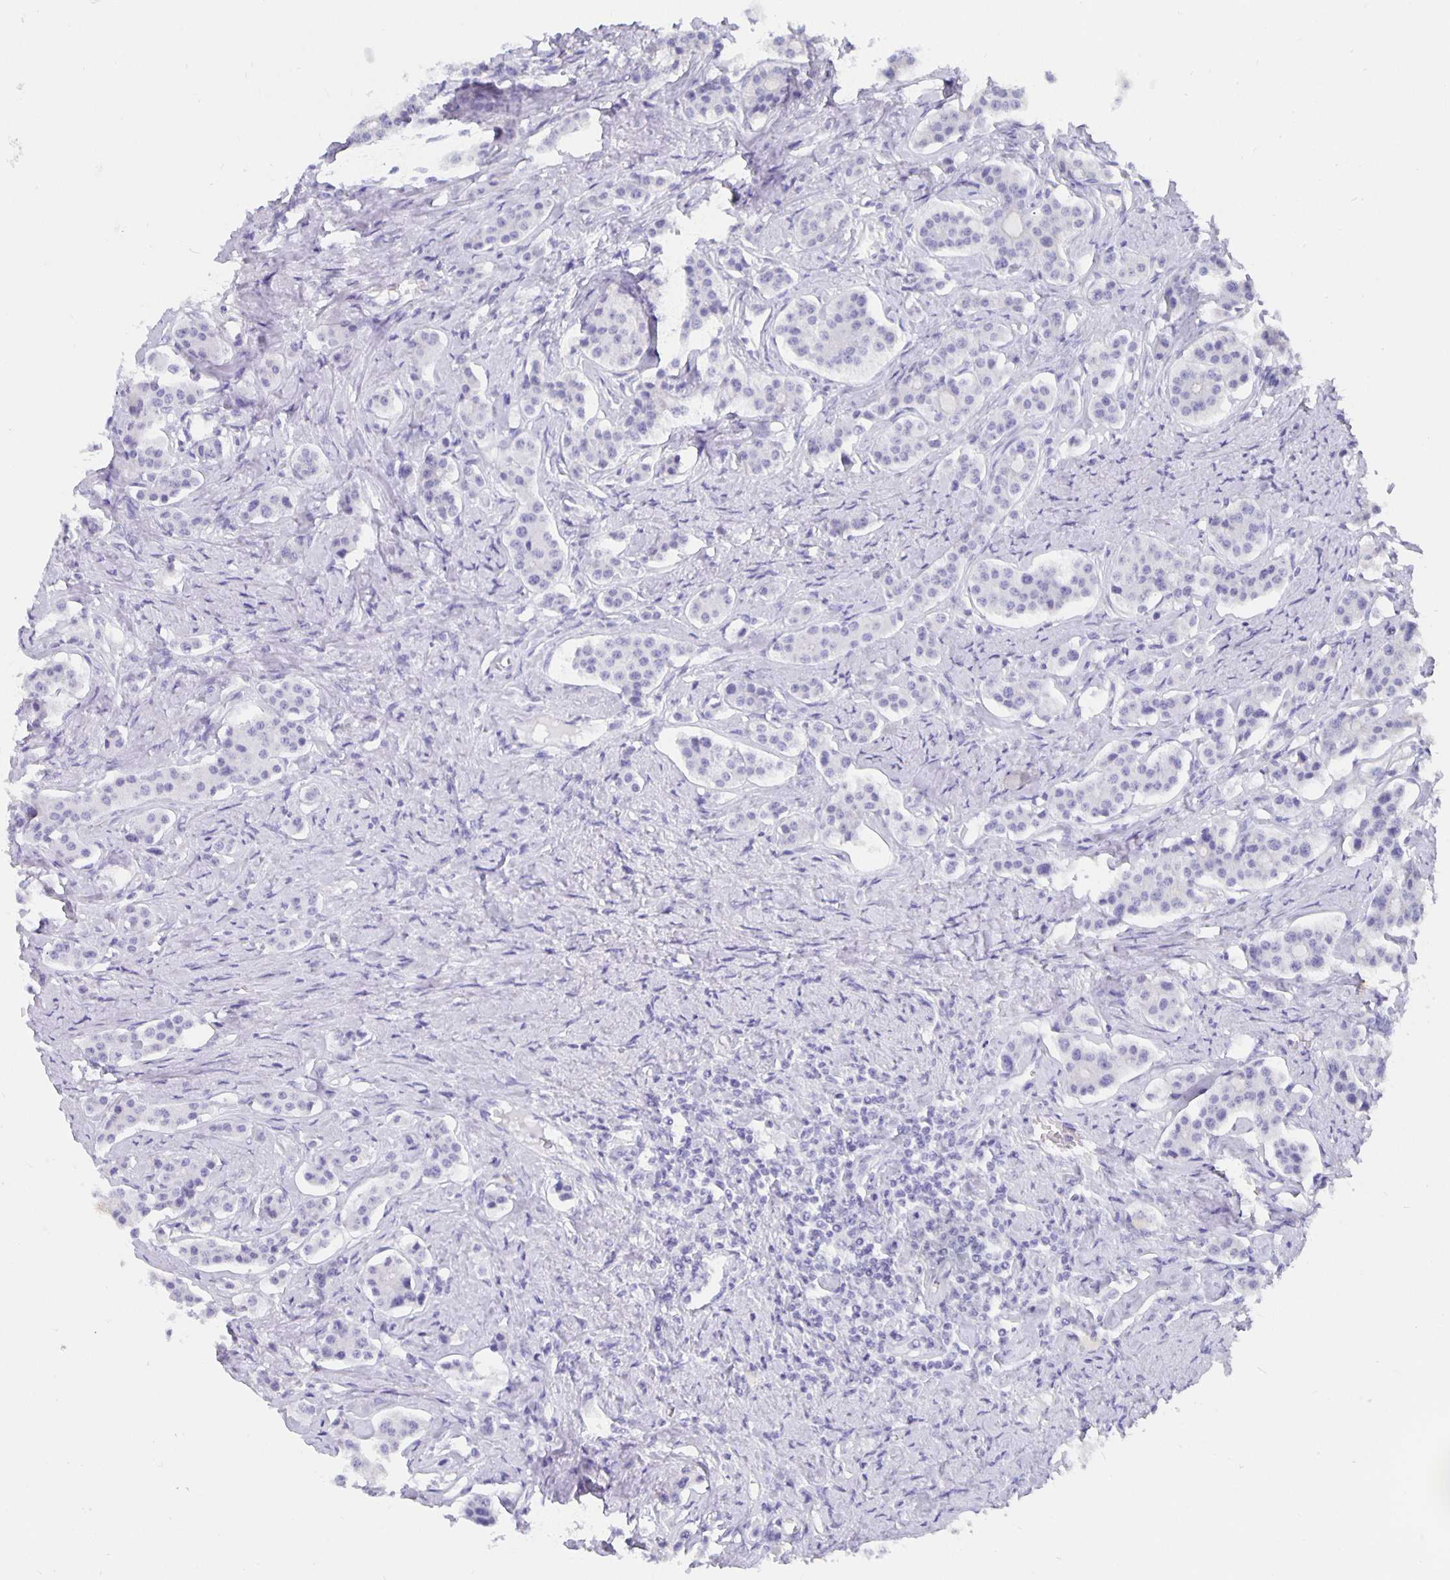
{"staining": {"intensity": "negative", "quantity": "none", "location": "none"}, "tissue": "carcinoid", "cell_type": "Tumor cells", "image_type": "cancer", "snomed": [{"axis": "morphology", "description": "Carcinoid, malignant, NOS"}, {"axis": "topography", "description": "Small intestine"}], "caption": "Immunohistochemical staining of human carcinoid (malignant) reveals no significant positivity in tumor cells.", "gene": "CFAP74", "patient": {"sex": "male", "age": 63}}